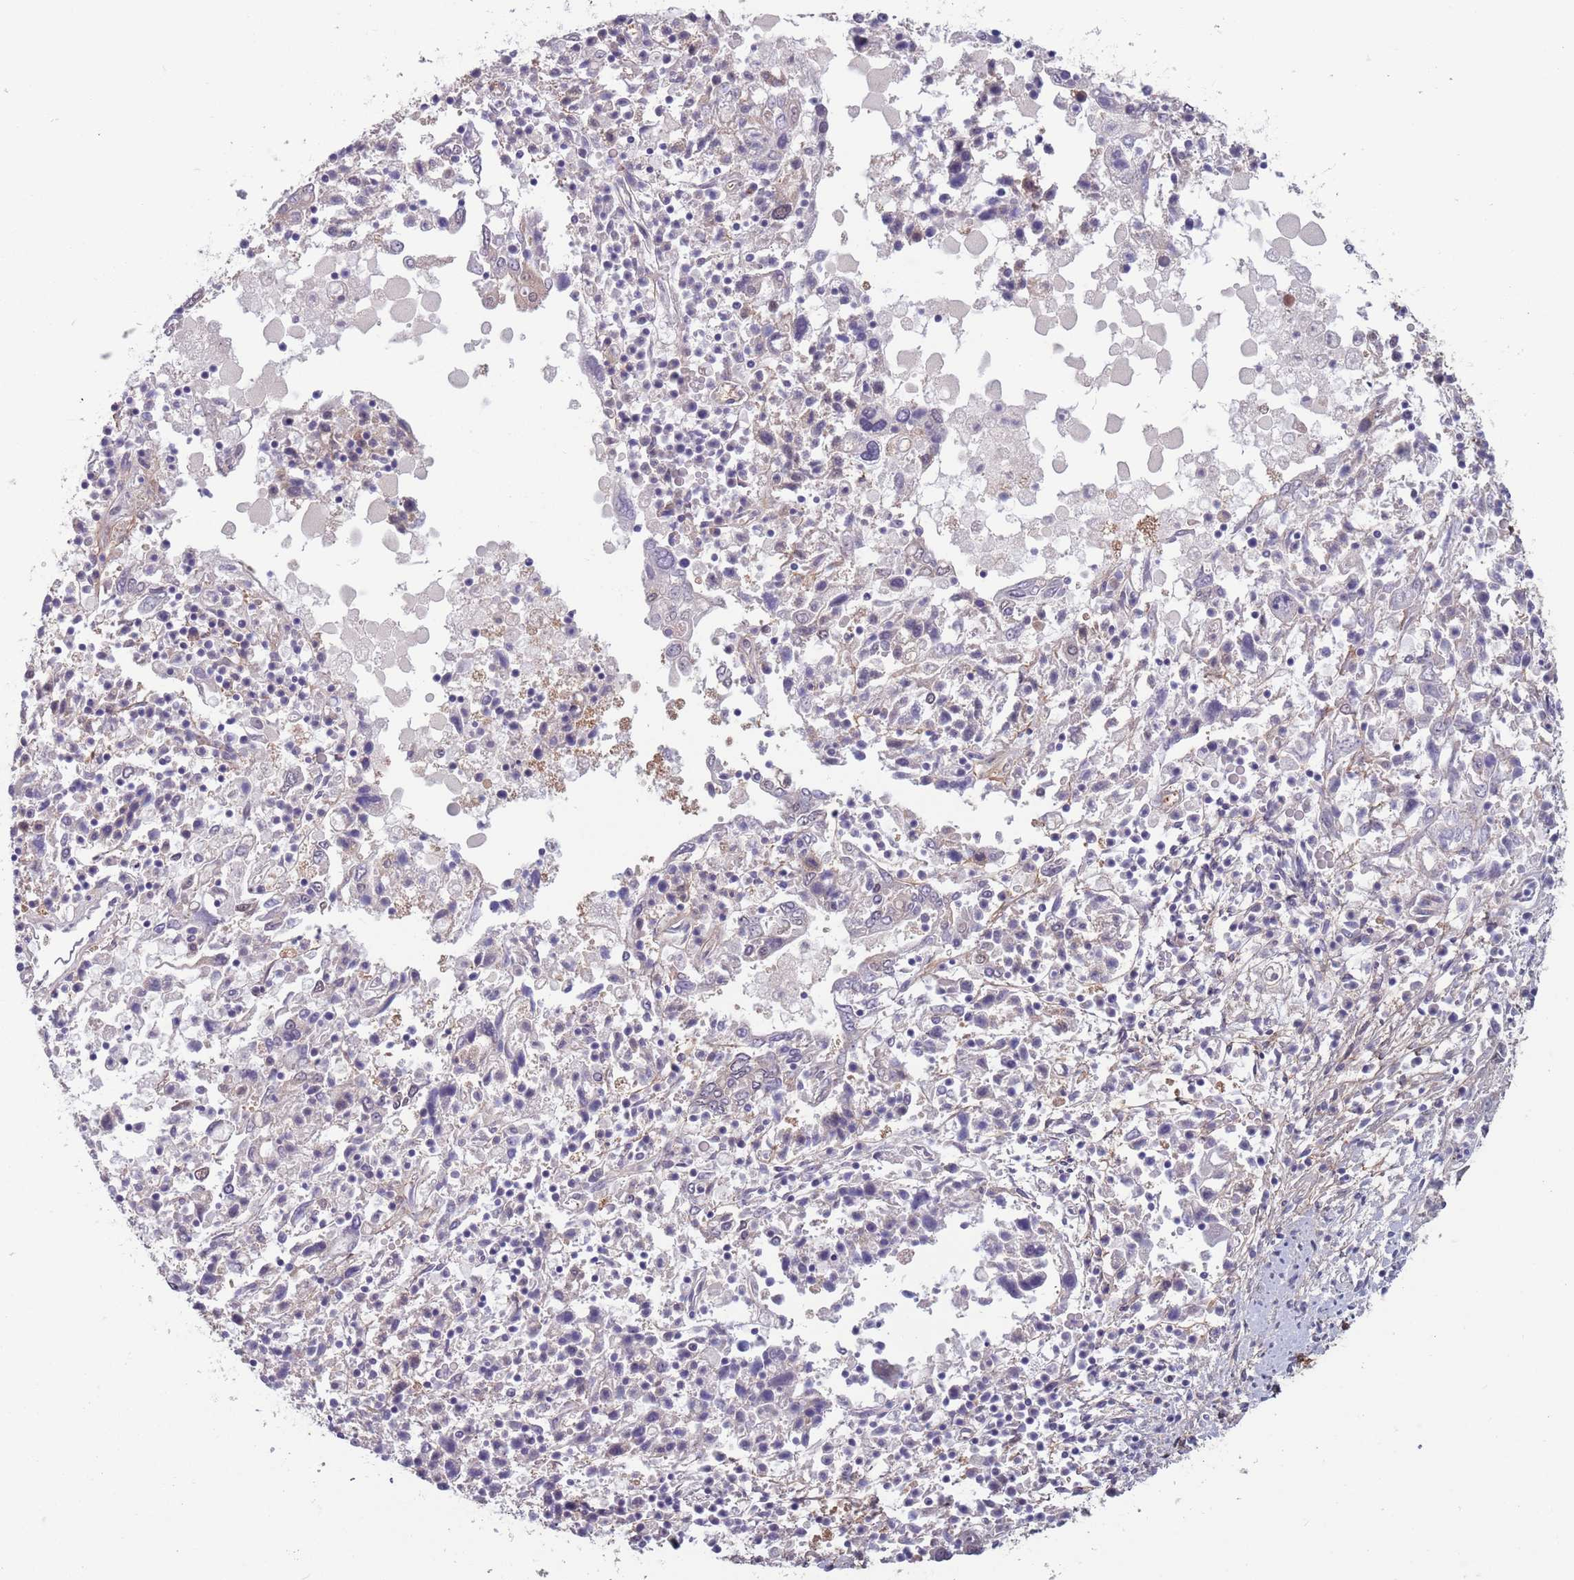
{"staining": {"intensity": "negative", "quantity": "none", "location": "none"}, "tissue": "ovarian cancer", "cell_type": "Tumor cells", "image_type": "cancer", "snomed": [{"axis": "morphology", "description": "Carcinoma, endometroid"}, {"axis": "topography", "description": "Ovary"}], "caption": "Tumor cells show no significant positivity in ovarian endometroid carcinoma. Nuclei are stained in blue.", "gene": "CLNS1A", "patient": {"sex": "female", "age": 62}}